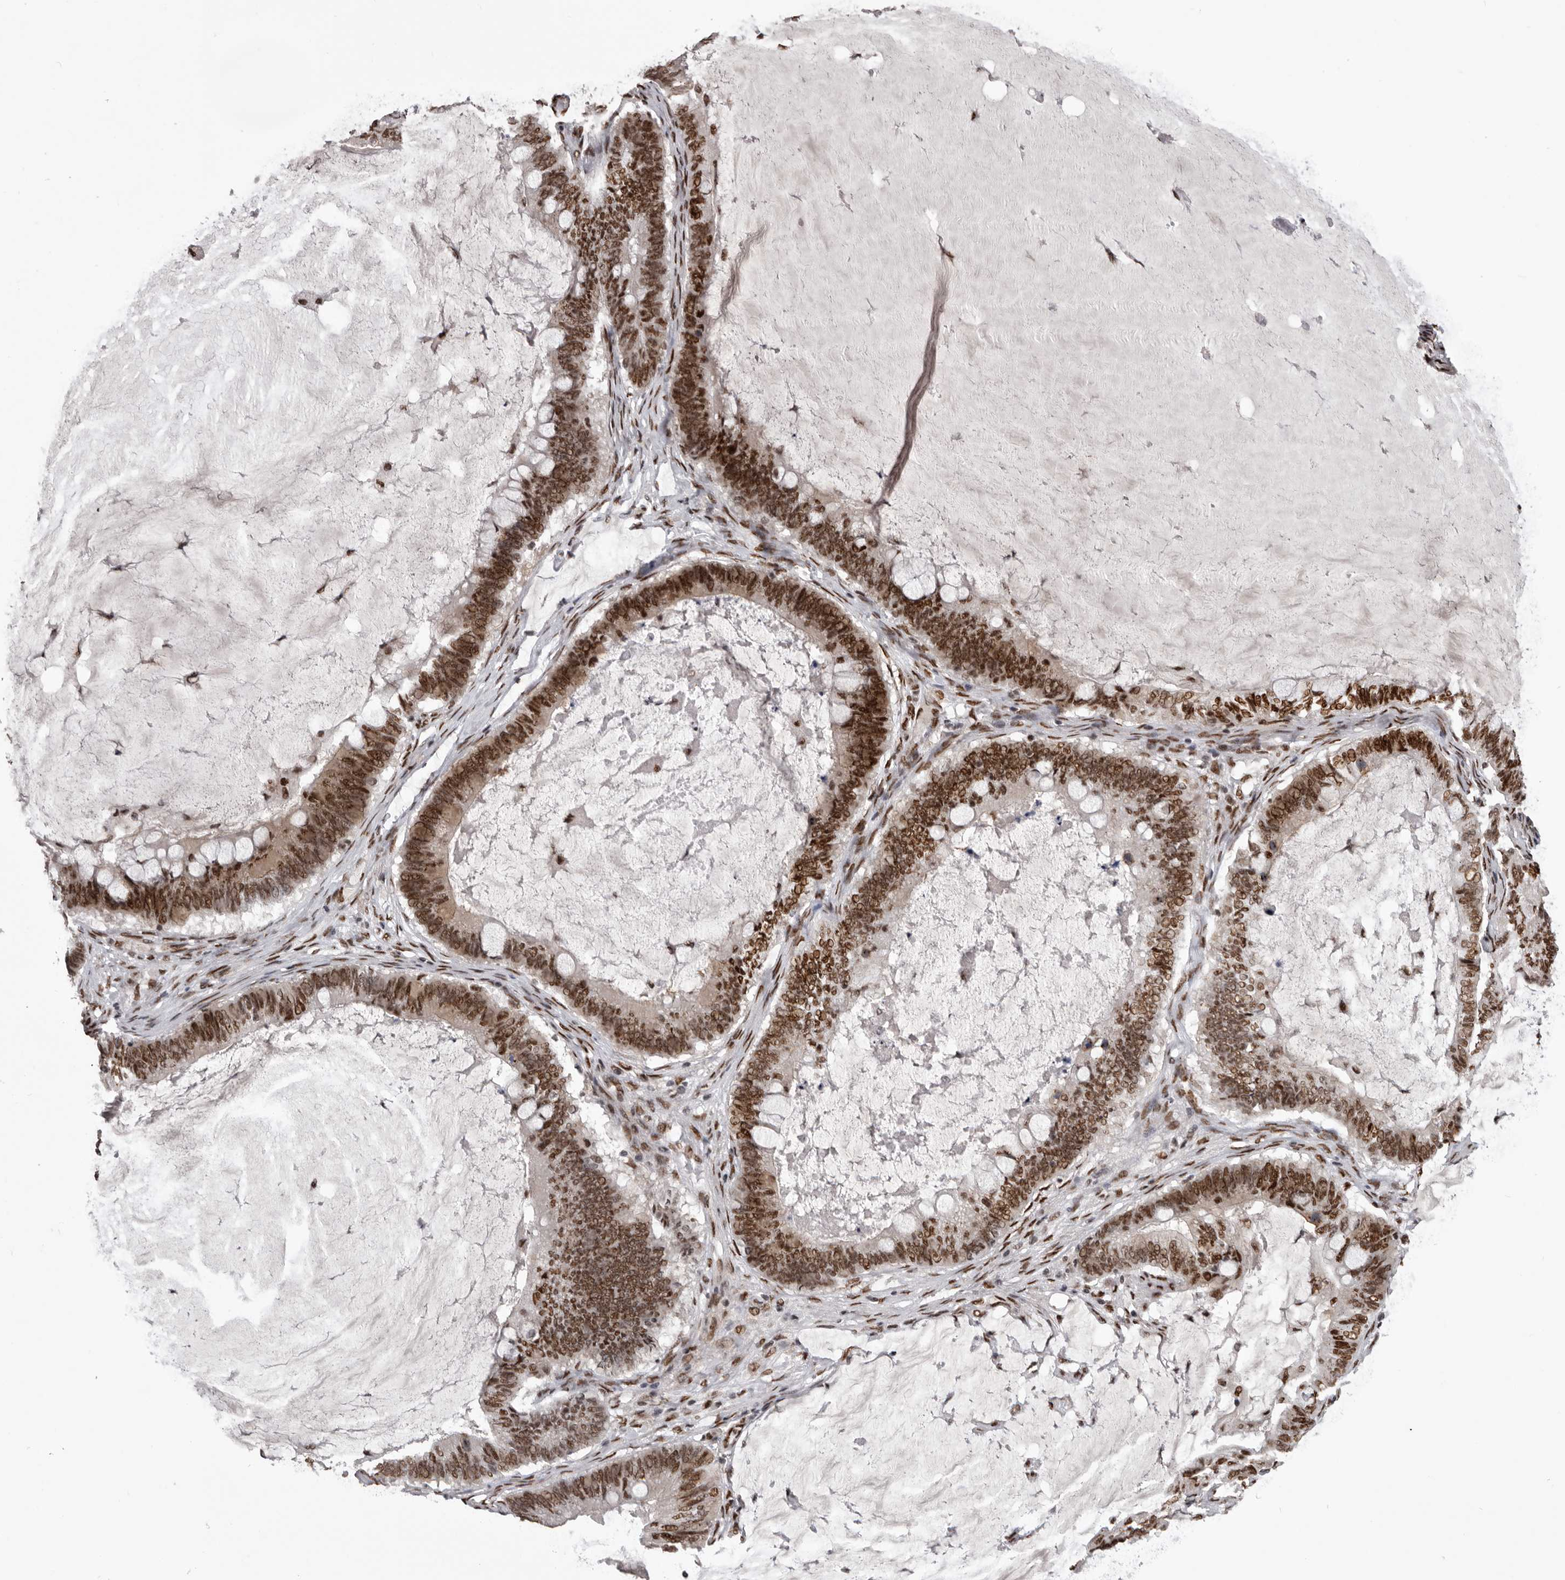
{"staining": {"intensity": "strong", "quantity": ">75%", "location": "nuclear"}, "tissue": "ovarian cancer", "cell_type": "Tumor cells", "image_type": "cancer", "snomed": [{"axis": "morphology", "description": "Cystadenocarcinoma, mucinous, NOS"}, {"axis": "topography", "description": "Ovary"}], "caption": "A brown stain shows strong nuclear staining of a protein in mucinous cystadenocarcinoma (ovarian) tumor cells.", "gene": "NUMA1", "patient": {"sex": "female", "age": 61}}